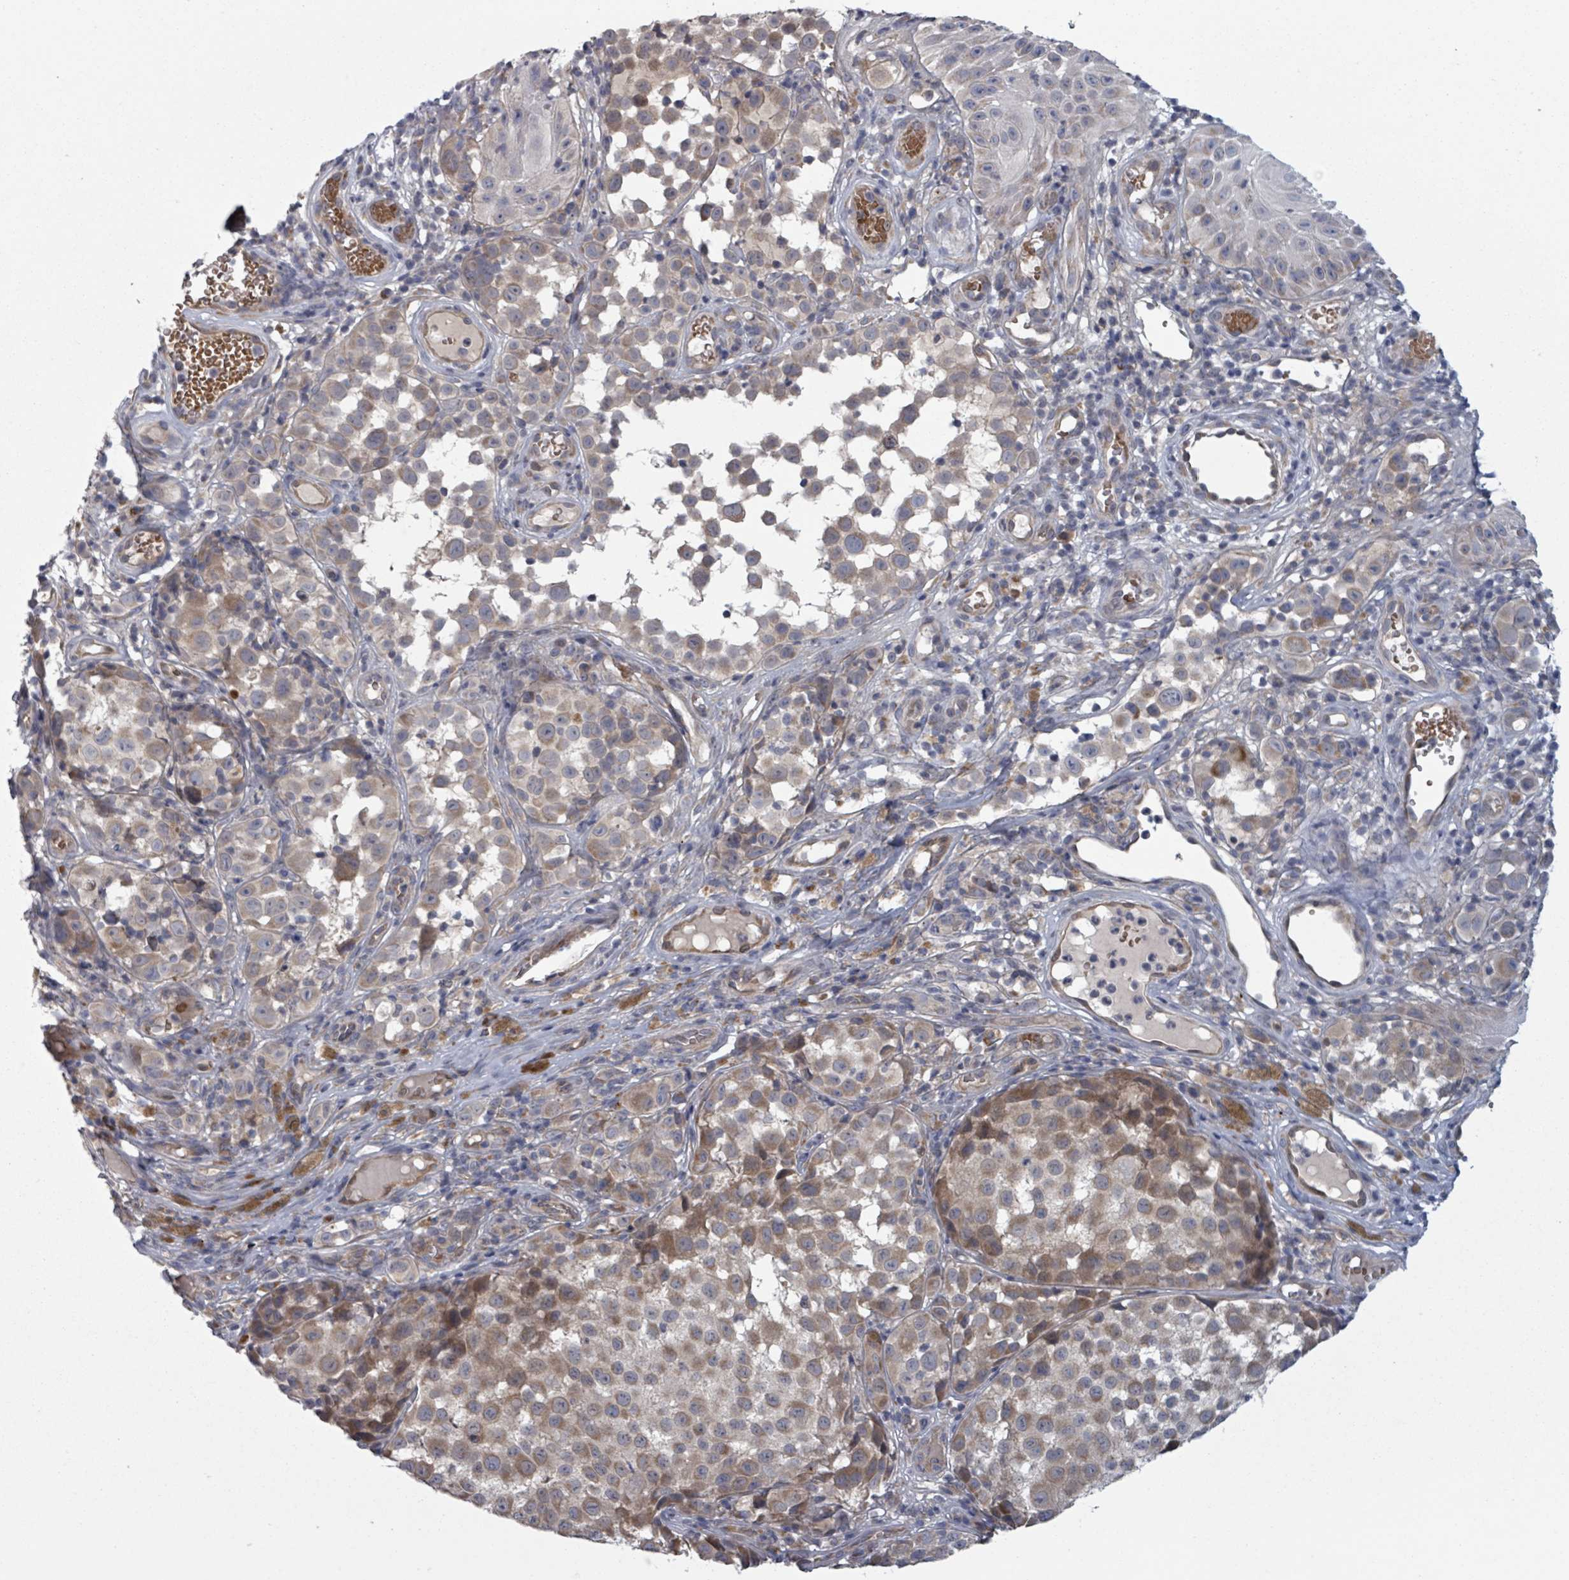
{"staining": {"intensity": "moderate", "quantity": ">75%", "location": "cytoplasmic/membranous"}, "tissue": "melanoma", "cell_type": "Tumor cells", "image_type": "cancer", "snomed": [{"axis": "morphology", "description": "Malignant melanoma, NOS"}, {"axis": "topography", "description": "Skin"}], "caption": "DAB immunohistochemical staining of human malignant melanoma shows moderate cytoplasmic/membranous protein expression in about >75% of tumor cells.", "gene": "FKBP1A", "patient": {"sex": "male", "age": 64}}